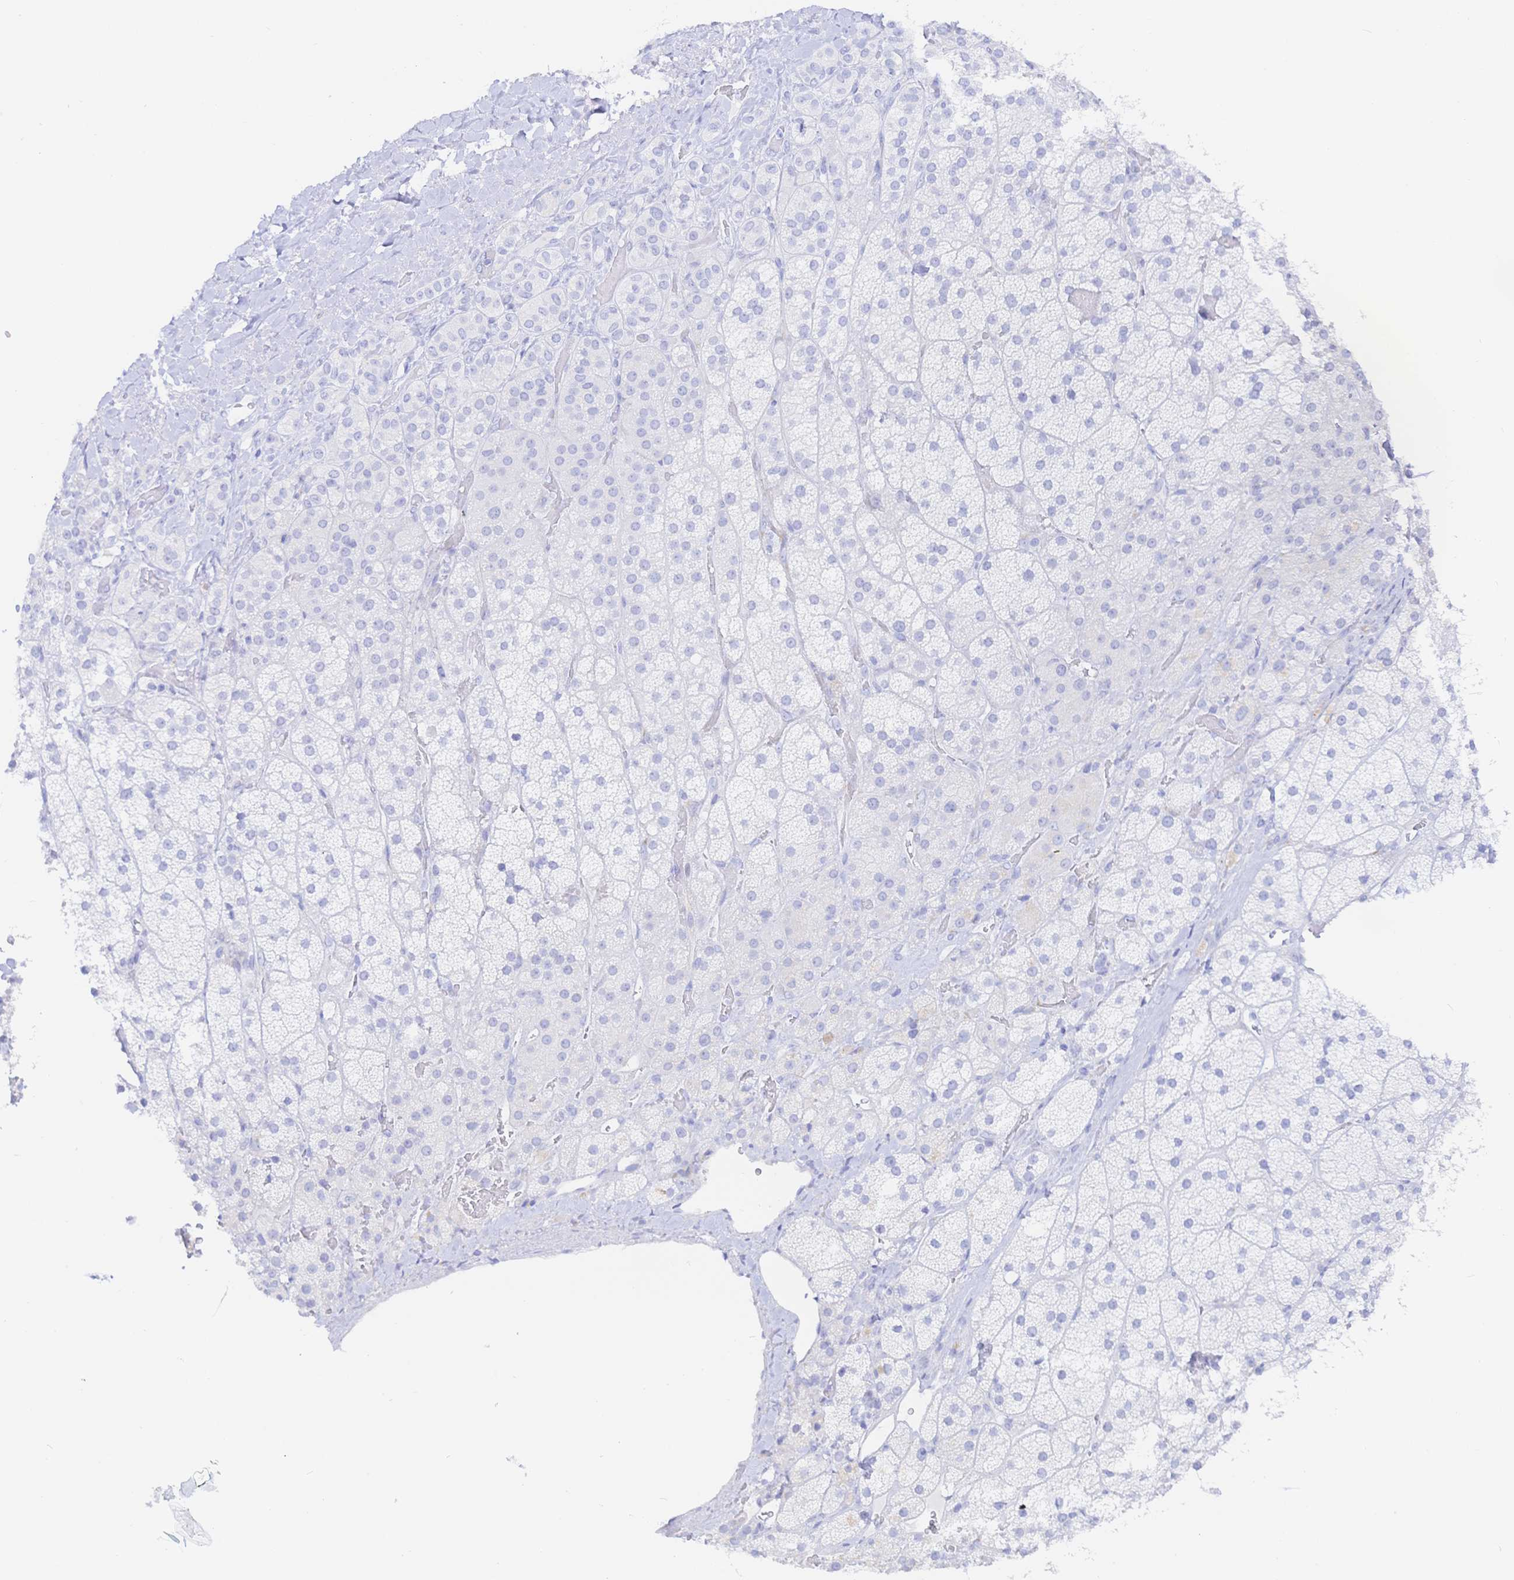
{"staining": {"intensity": "negative", "quantity": "none", "location": "none"}, "tissue": "adrenal gland", "cell_type": "Glandular cells", "image_type": "normal", "snomed": [{"axis": "morphology", "description": "Normal tissue, NOS"}, {"axis": "topography", "description": "Adrenal gland"}], "caption": "The image demonstrates no staining of glandular cells in normal adrenal gland. (Stains: DAB immunohistochemistry (IHC) with hematoxylin counter stain, Microscopy: brightfield microscopy at high magnification).", "gene": "KCNH6", "patient": {"sex": "male", "age": 57}}